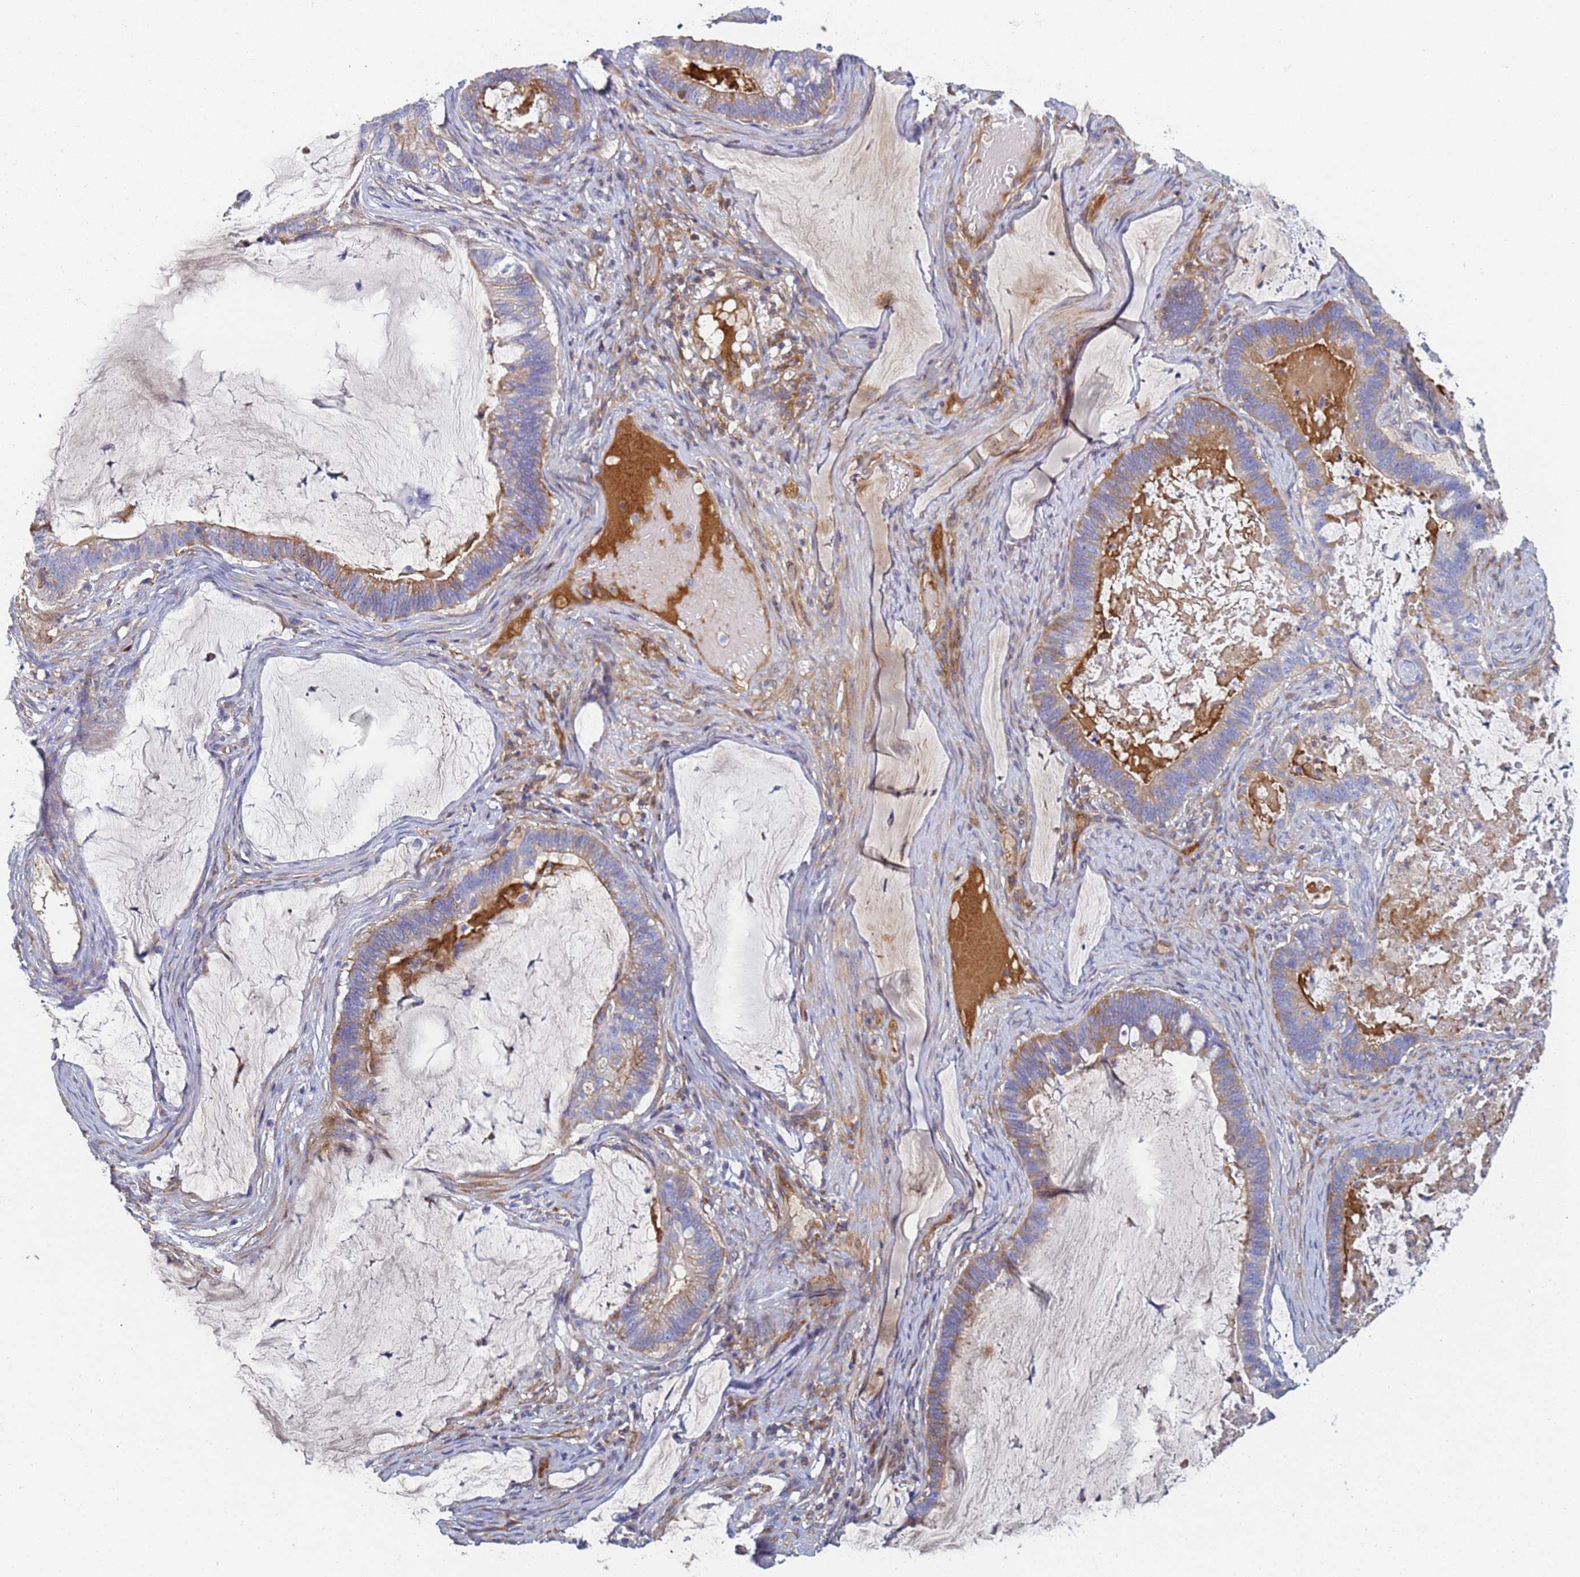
{"staining": {"intensity": "moderate", "quantity": "25%-75%", "location": "cytoplasmic/membranous"}, "tissue": "ovarian cancer", "cell_type": "Tumor cells", "image_type": "cancer", "snomed": [{"axis": "morphology", "description": "Cystadenocarcinoma, mucinous, NOS"}, {"axis": "topography", "description": "Ovary"}], "caption": "Immunohistochemistry (IHC) image of ovarian cancer (mucinous cystadenocarcinoma) stained for a protein (brown), which reveals medium levels of moderate cytoplasmic/membranous positivity in about 25%-75% of tumor cells.", "gene": "ABCA8", "patient": {"sex": "female", "age": 61}}